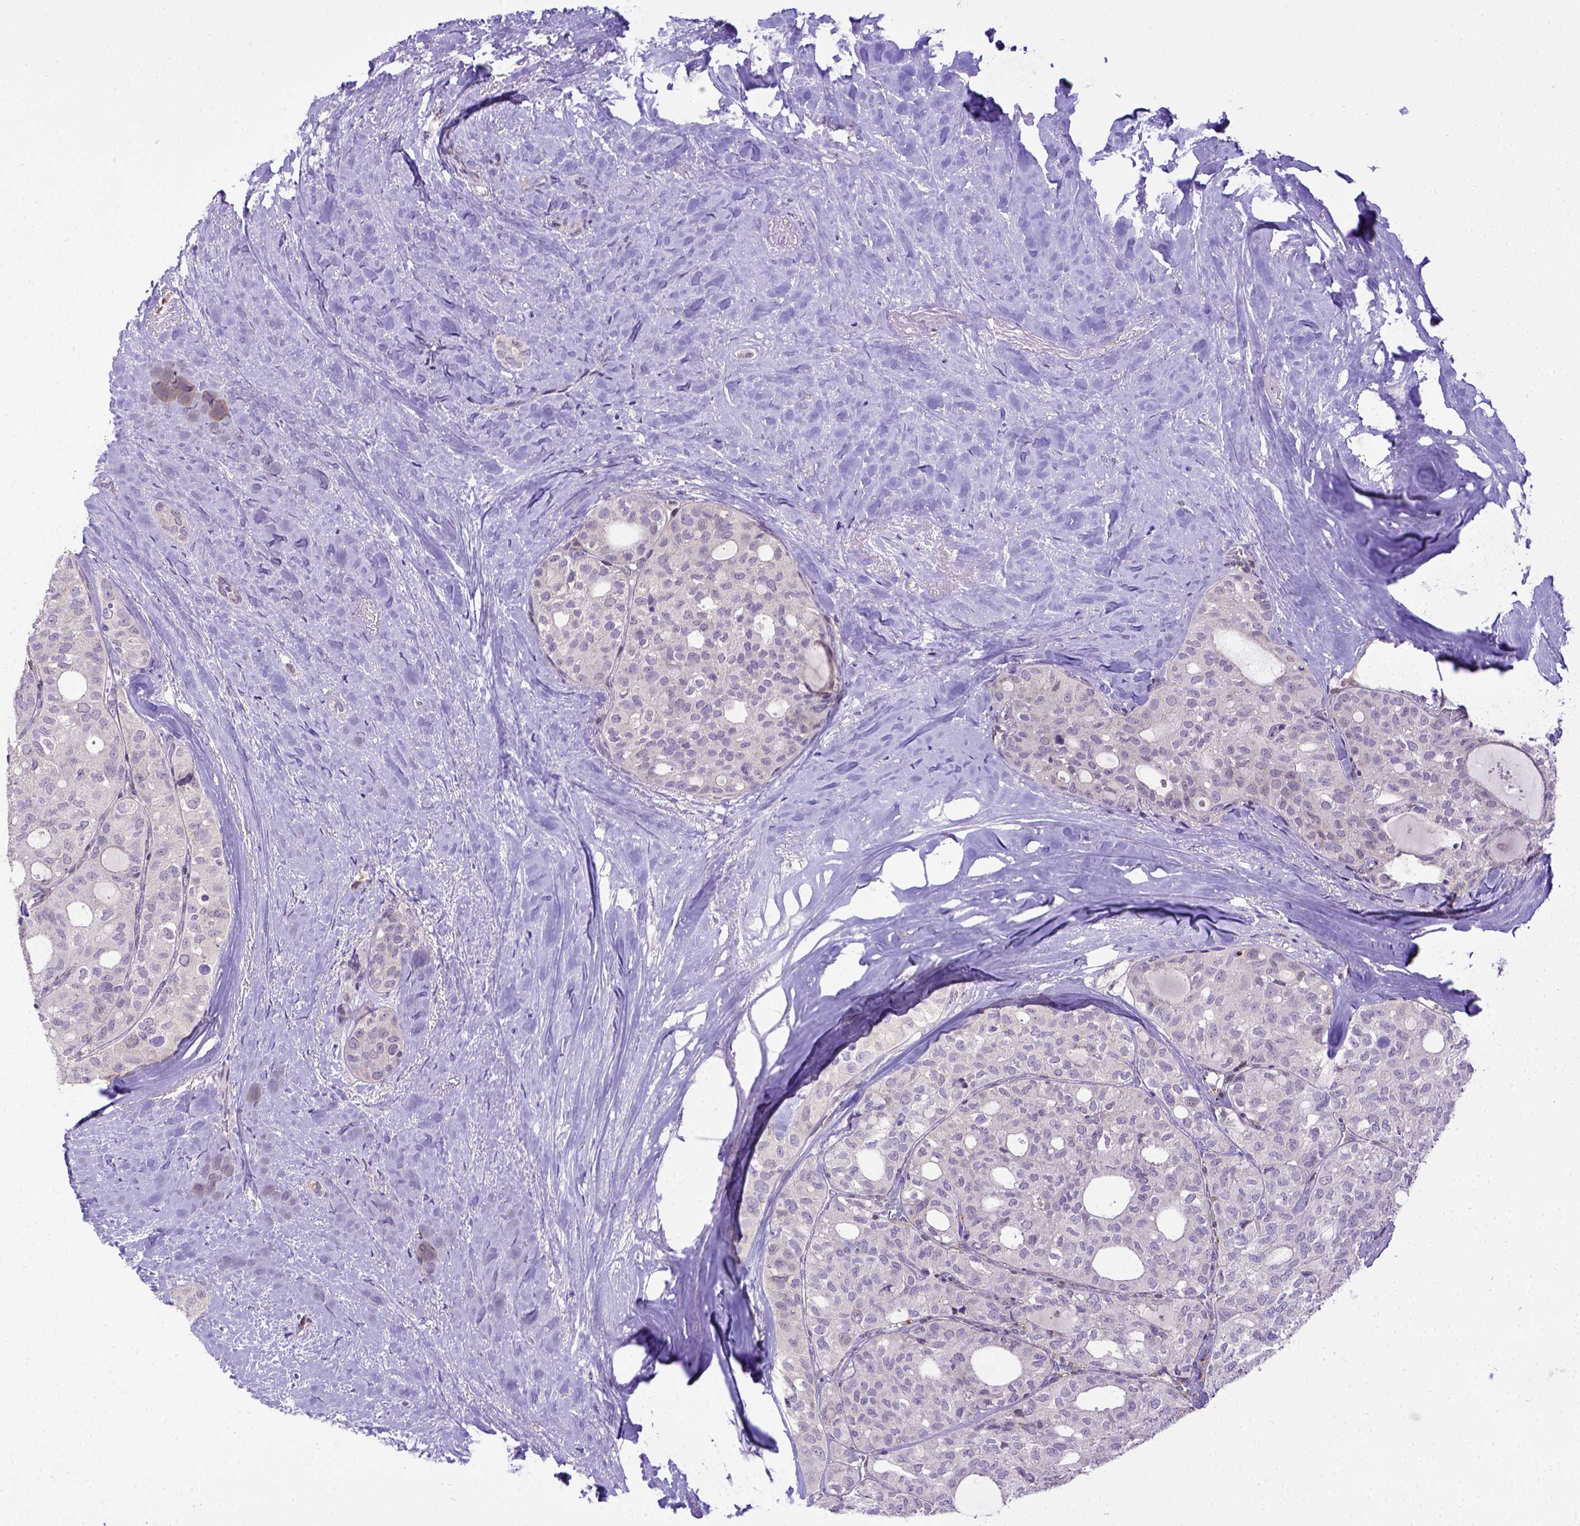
{"staining": {"intensity": "negative", "quantity": "none", "location": "none"}, "tissue": "thyroid cancer", "cell_type": "Tumor cells", "image_type": "cancer", "snomed": [{"axis": "morphology", "description": "Follicular adenoma carcinoma, NOS"}, {"axis": "topography", "description": "Thyroid gland"}], "caption": "An IHC histopathology image of thyroid cancer is shown. There is no staining in tumor cells of thyroid cancer. (DAB immunohistochemistry (IHC) visualized using brightfield microscopy, high magnification).", "gene": "BTN1A1", "patient": {"sex": "male", "age": 75}}